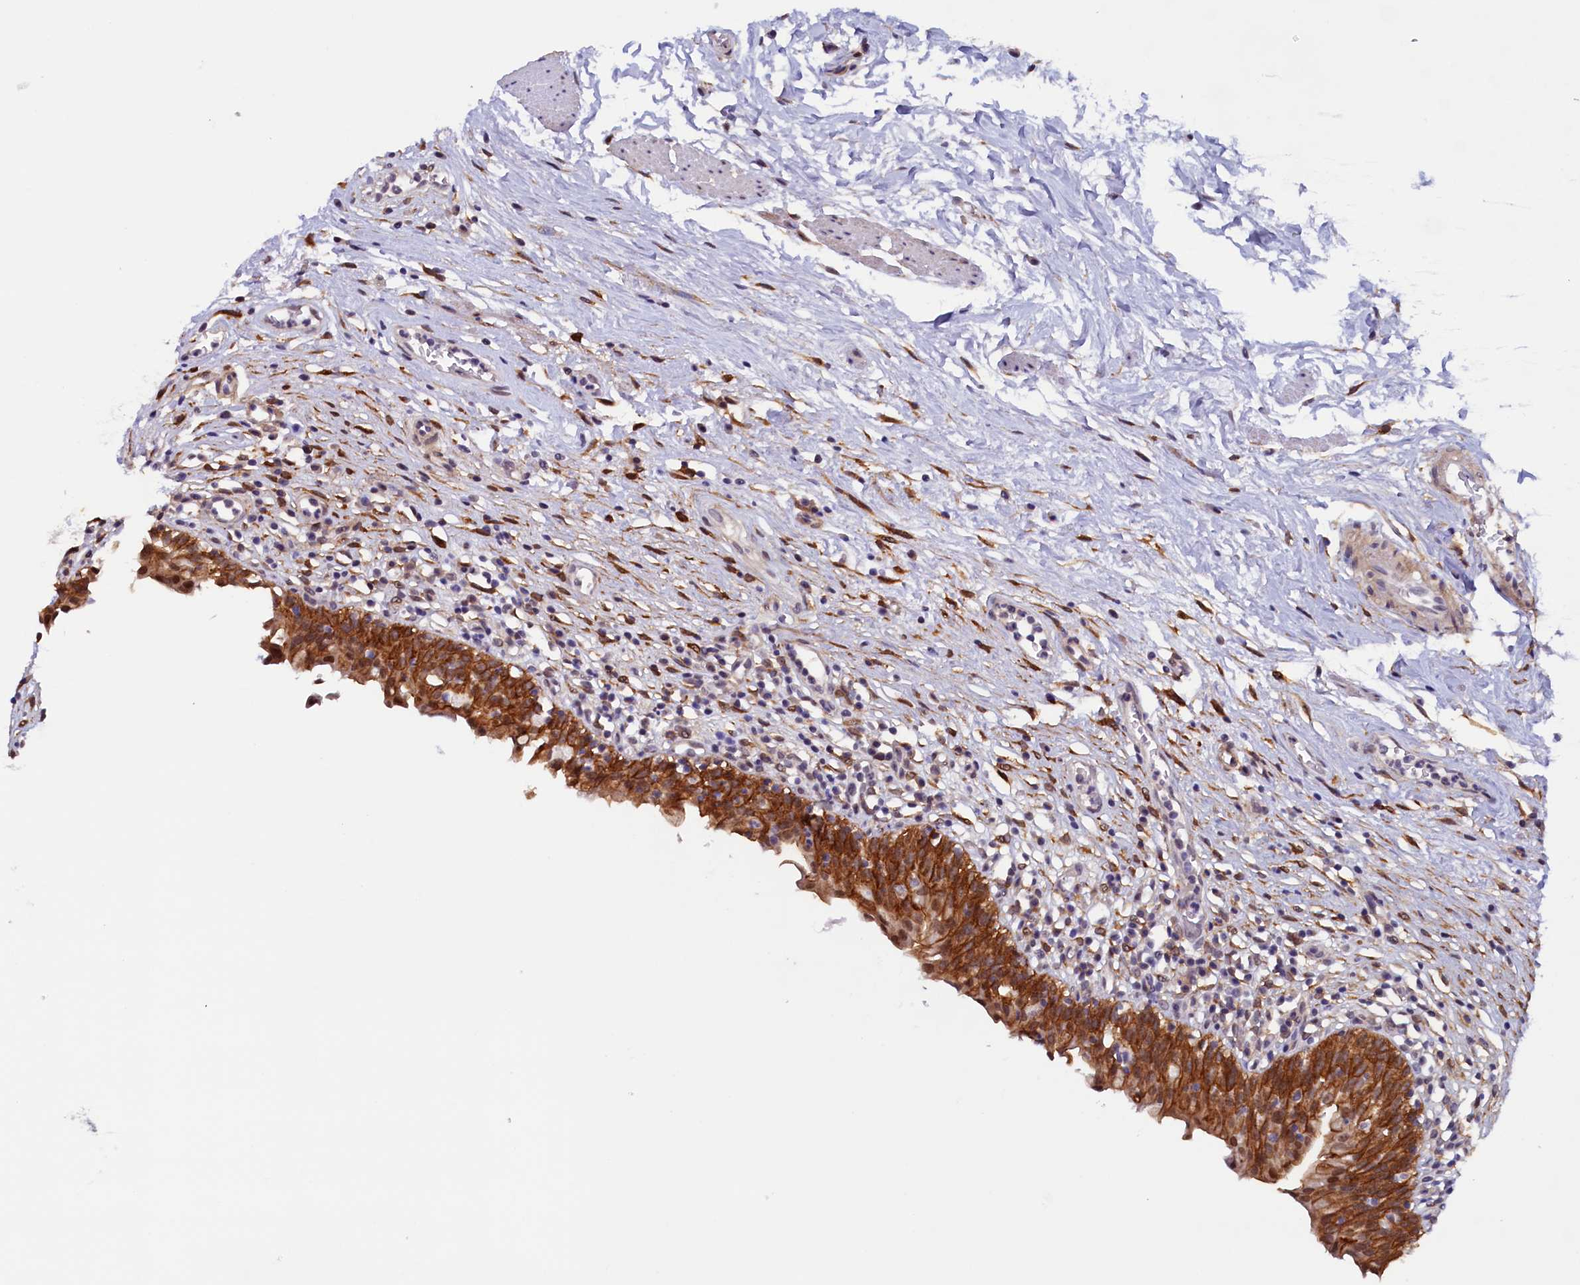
{"staining": {"intensity": "strong", "quantity": ">75%", "location": "cytoplasmic/membranous,nuclear"}, "tissue": "urinary bladder", "cell_type": "Urothelial cells", "image_type": "normal", "snomed": [{"axis": "morphology", "description": "Normal tissue, NOS"}, {"axis": "morphology", "description": "Inflammation, NOS"}, {"axis": "topography", "description": "Urinary bladder"}], "caption": "Protein staining of normal urinary bladder exhibits strong cytoplasmic/membranous,nuclear expression in approximately >75% of urothelial cells.", "gene": "PACSIN3", "patient": {"sex": "male", "age": 63}}